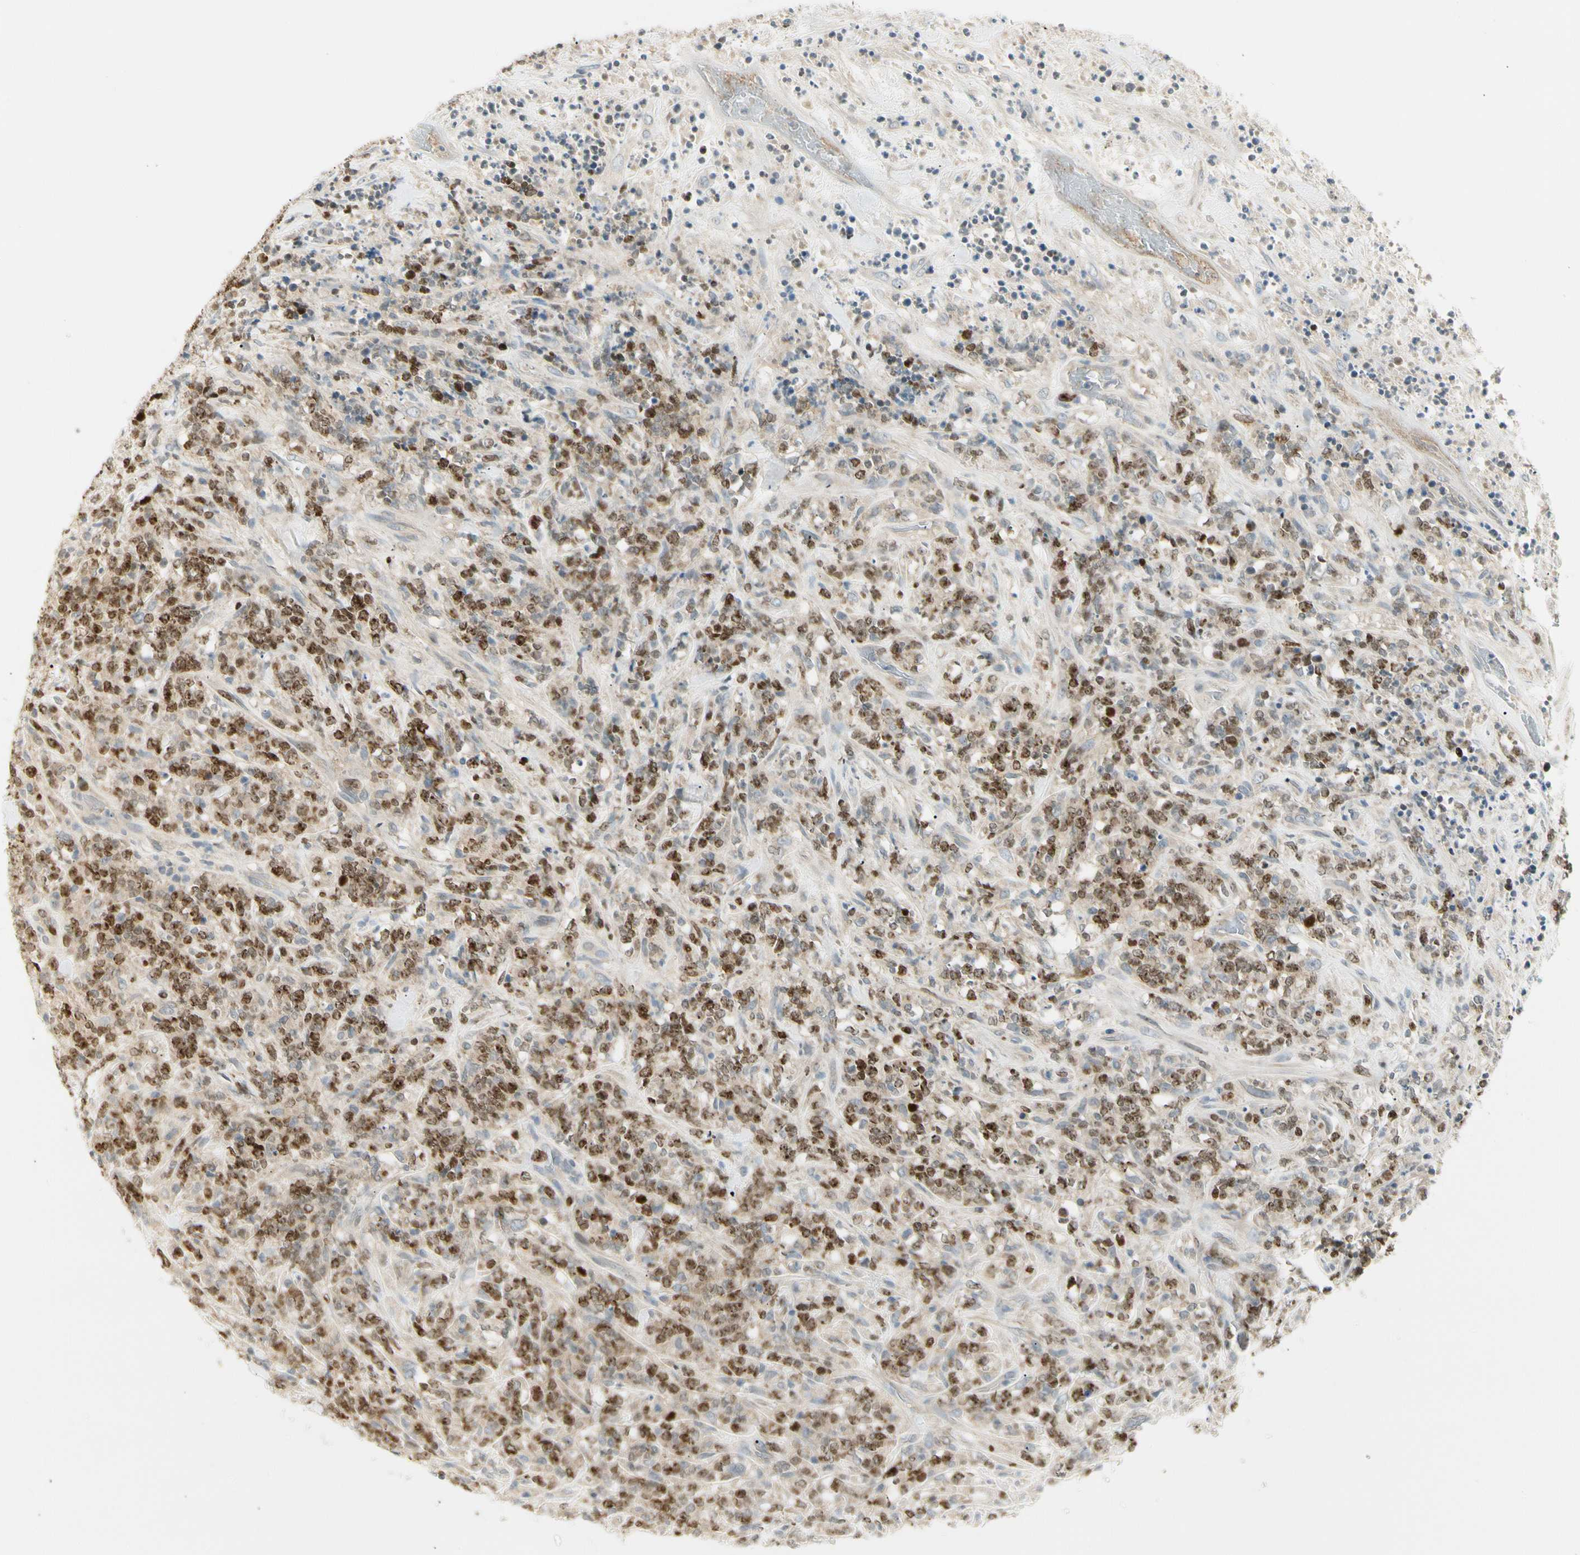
{"staining": {"intensity": "moderate", "quantity": ">75%", "location": "nuclear"}, "tissue": "lymphoma", "cell_type": "Tumor cells", "image_type": "cancer", "snomed": [{"axis": "morphology", "description": "Malignant lymphoma, non-Hodgkin's type, High grade"}, {"axis": "topography", "description": "Soft tissue"}], "caption": "Lymphoma stained for a protein reveals moderate nuclear positivity in tumor cells.", "gene": "PITX1", "patient": {"sex": "male", "age": 18}}